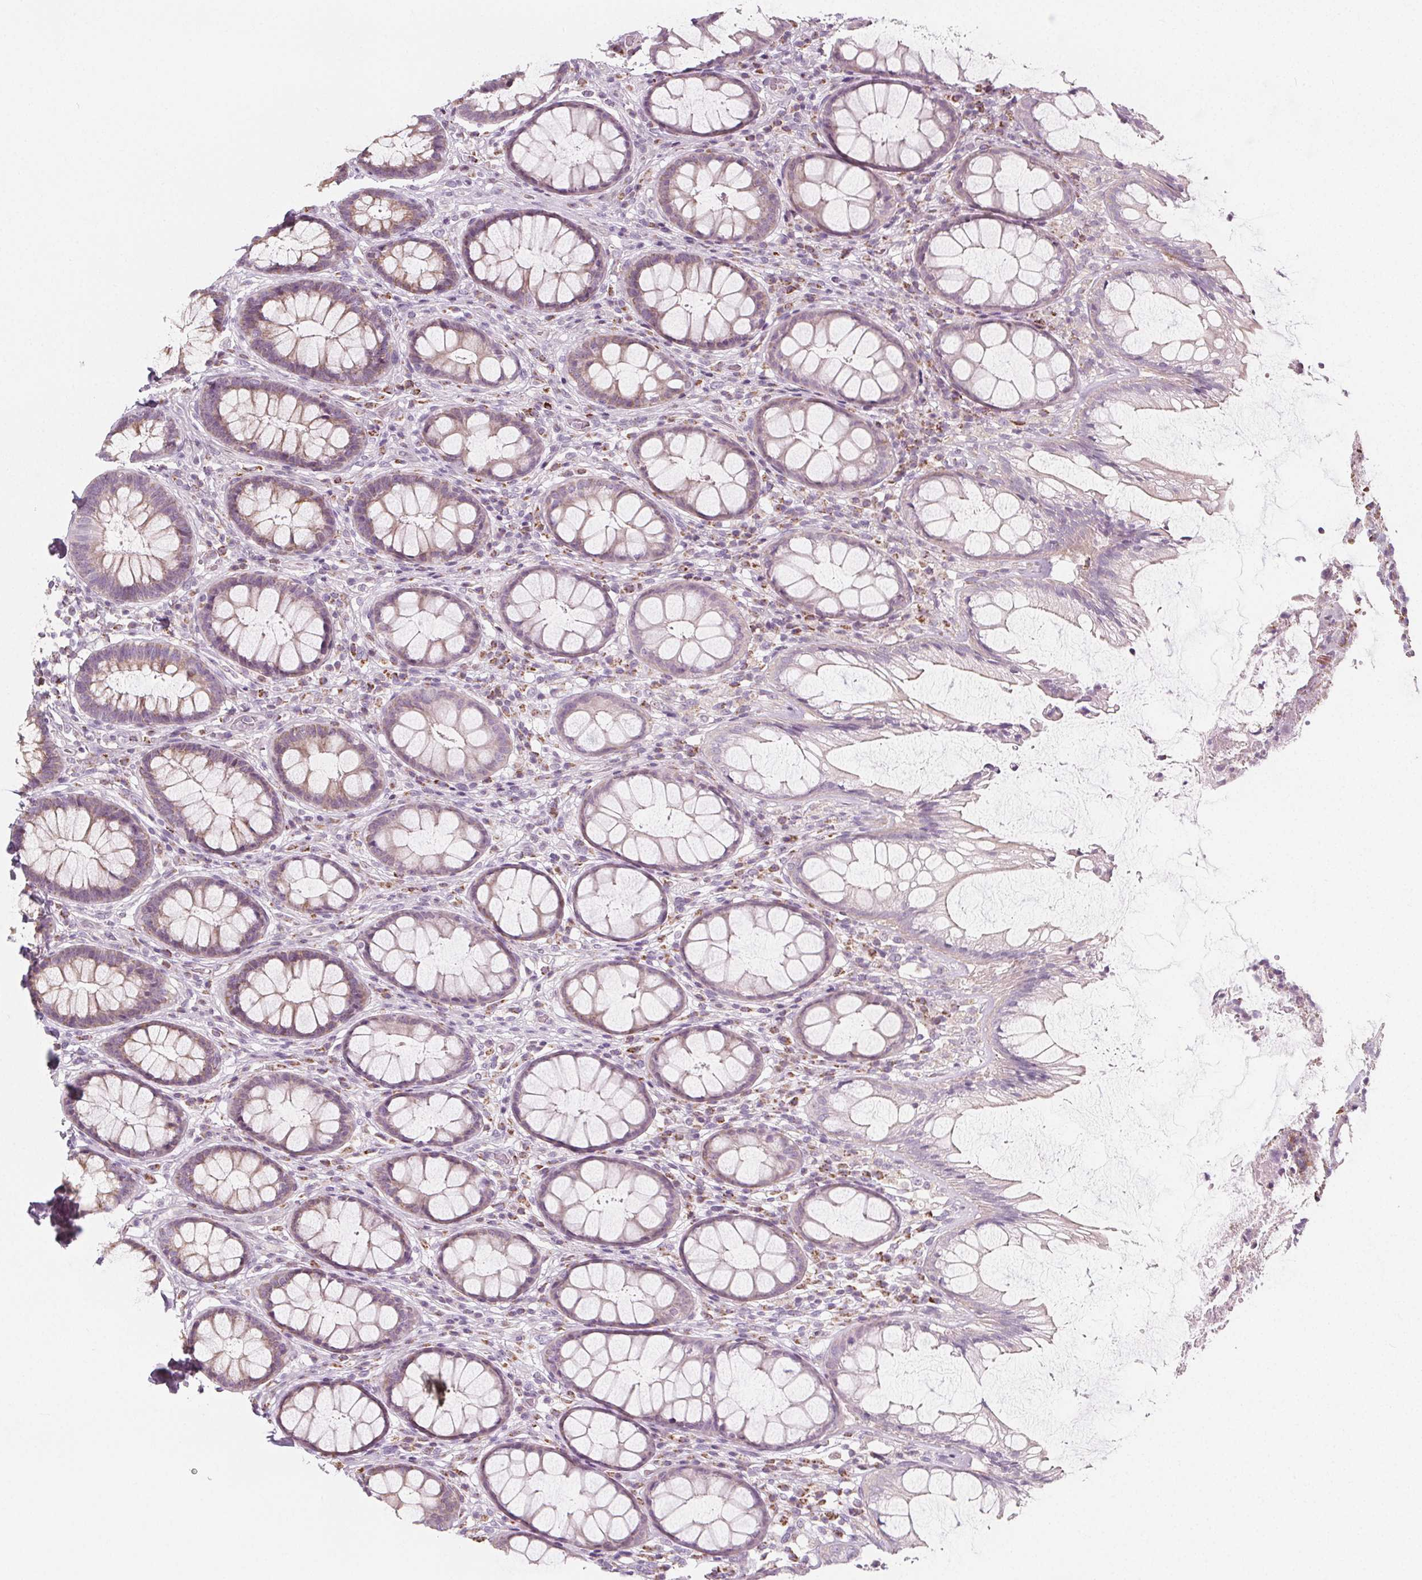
{"staining": {"intensity": "weak", "quantity": "25%-75%", "location": "cytoplasmic/membranous"}, "tissue": "rectum", "cell_type": "Glandular cells", "image_type": "normal", "snomed": [{"axis": "morphology", "description": "Normal tissue, NOS"}, {"axis": "topography", "description": "Rectum"}], "caption": "The immunohistochemical stain shows weak cytoplasmic/membranous staining in glandular cells of benign rectum.", "gene": "IL17C", "patient": {"sex": "male", "age": 72}}